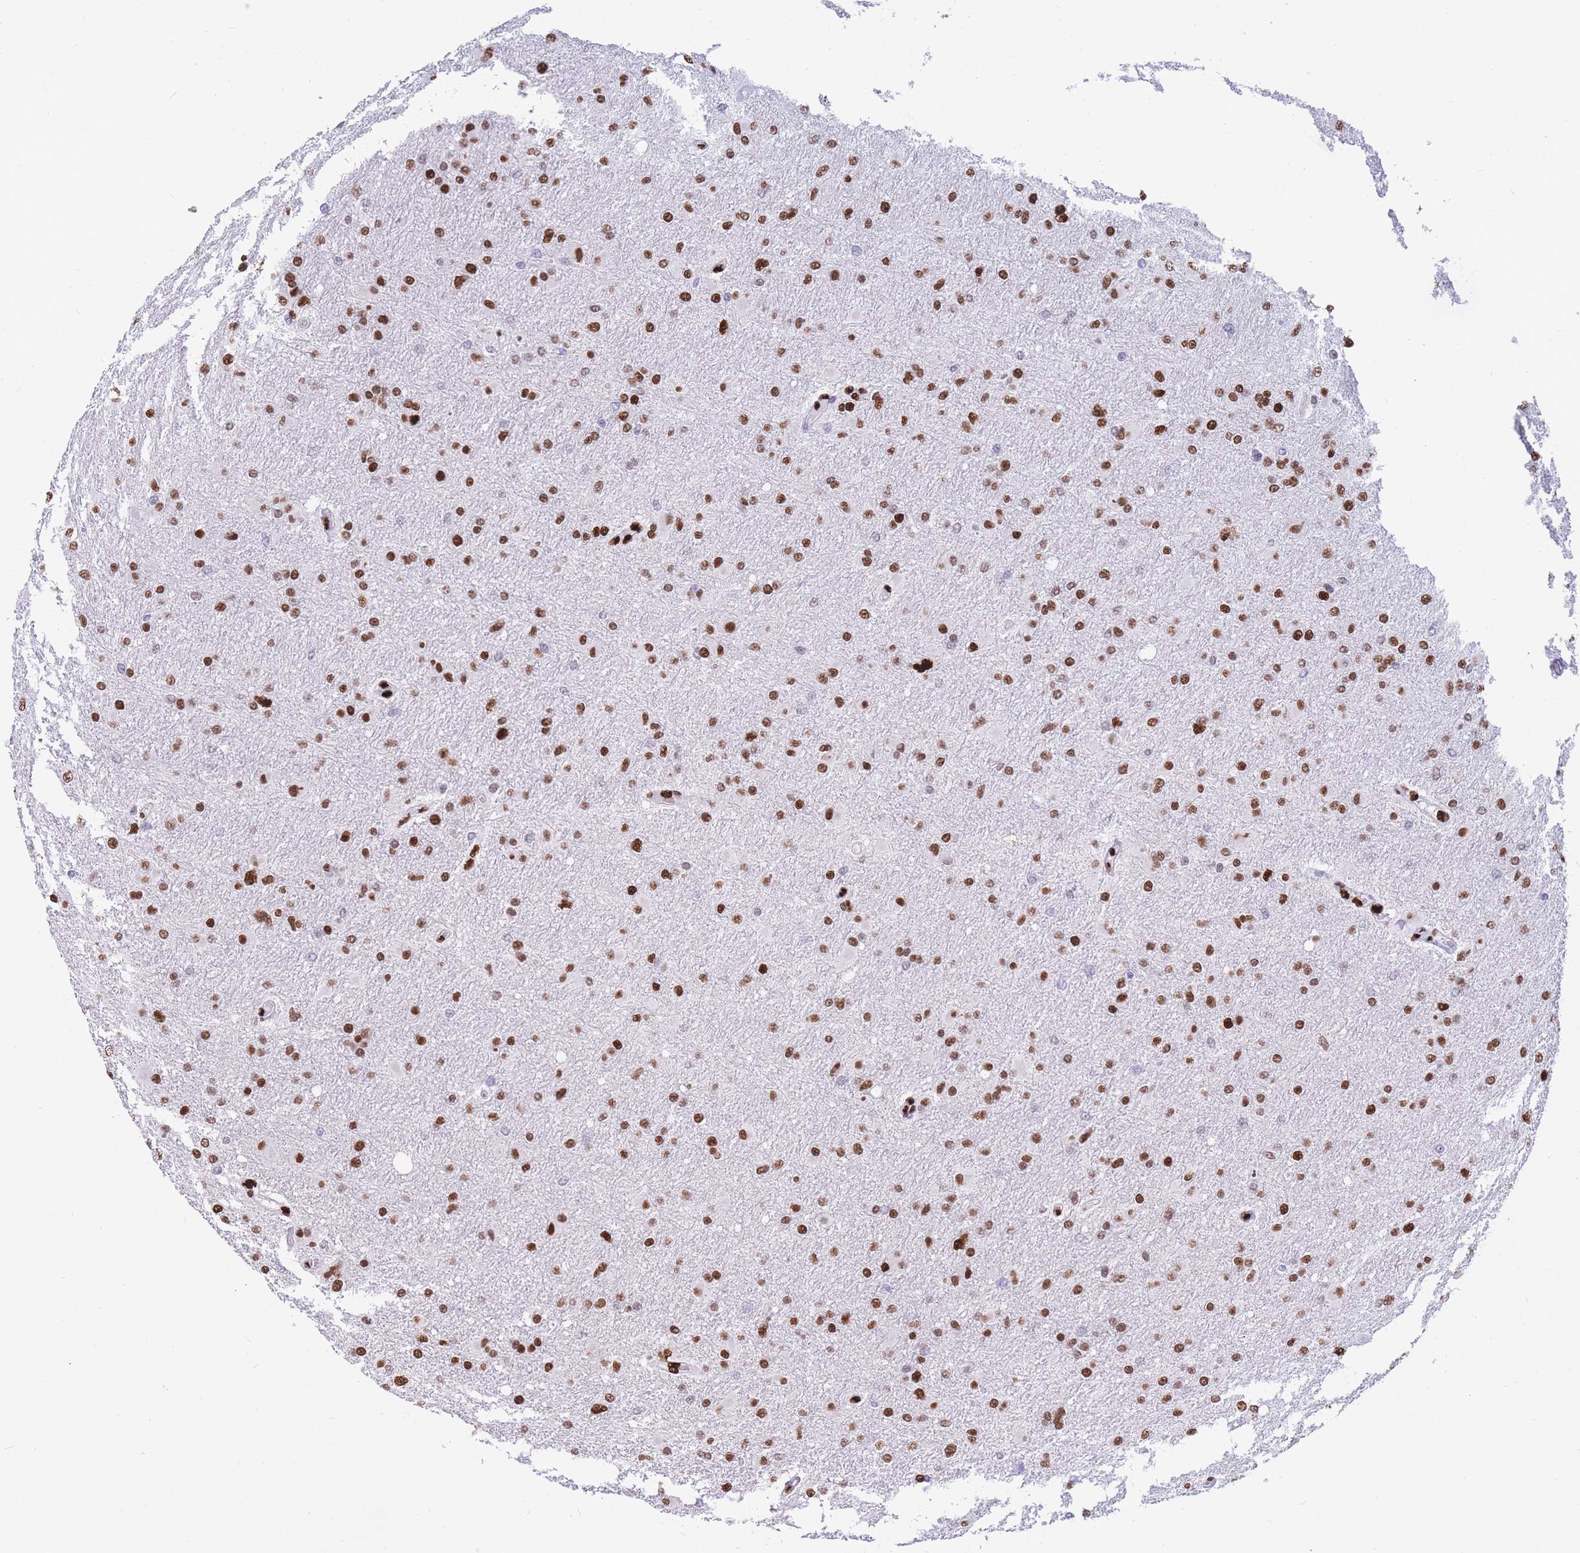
{"staining": {"intensity": "strong", "quantity": ">75%", "location": "nuclear"}, "tissue": "glioma", "cell_type": "Tumor cells", "image_type": "cancer", "snomed": [{"axis": "morphology", "description": "Glioma, malignant, High grade"}, {"axis": "topography", "description": "Cerebral cortex"}], "caption": "This photomicrograph shows high-grade glioma (malignant) stained with immunohistochemistry to label a protein in brown. The nuclear of tumor cells show strong positivity for the protein. Nuclei are counter-stained blue.", "gene": "NASP", "patient": {"sex": "female", "age": 36}}